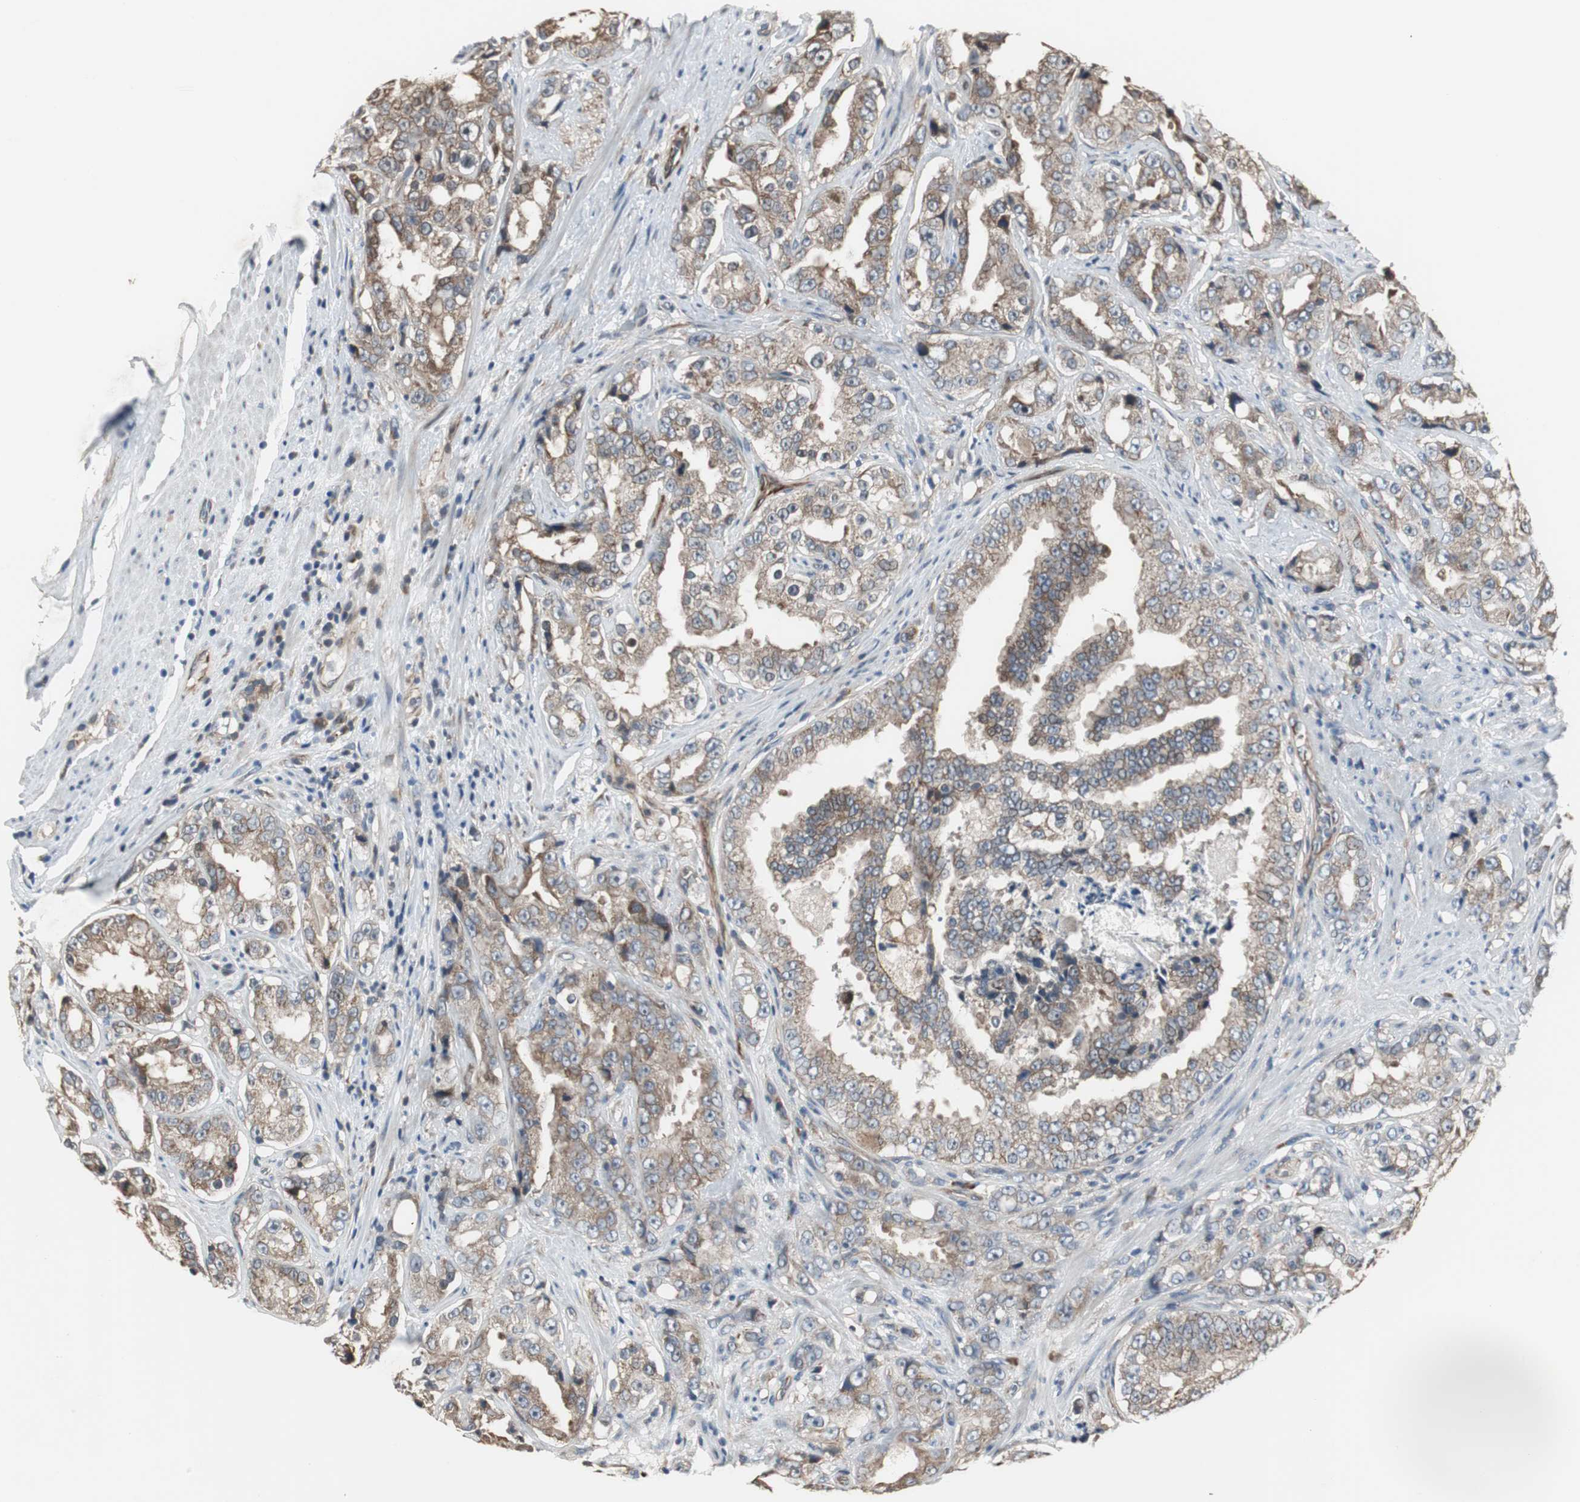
{"staining": {"intensity": "weak", "quantity": ">75%", "location": "cytoplasmic/membranous"}, "tissue": "prostate cancer", "cell_type": "Tumor cells", "image_type": "cancer", "snomed": [{"axis": "morphology", "description": "Adenocarcinoma, High grade"}, {"axis": "topography", "description": "Prostate"}], "caption": "DAB (3,3'-diaminobenzidine) immunohistochemical staining of prostate adenocarcinoma (high-grade) shows weak cytoplasmic/membranous protein staining in approximately >75% of tumor cells.", "gene": "CHP1", "patient": {"sex": "male", "age": 73}}